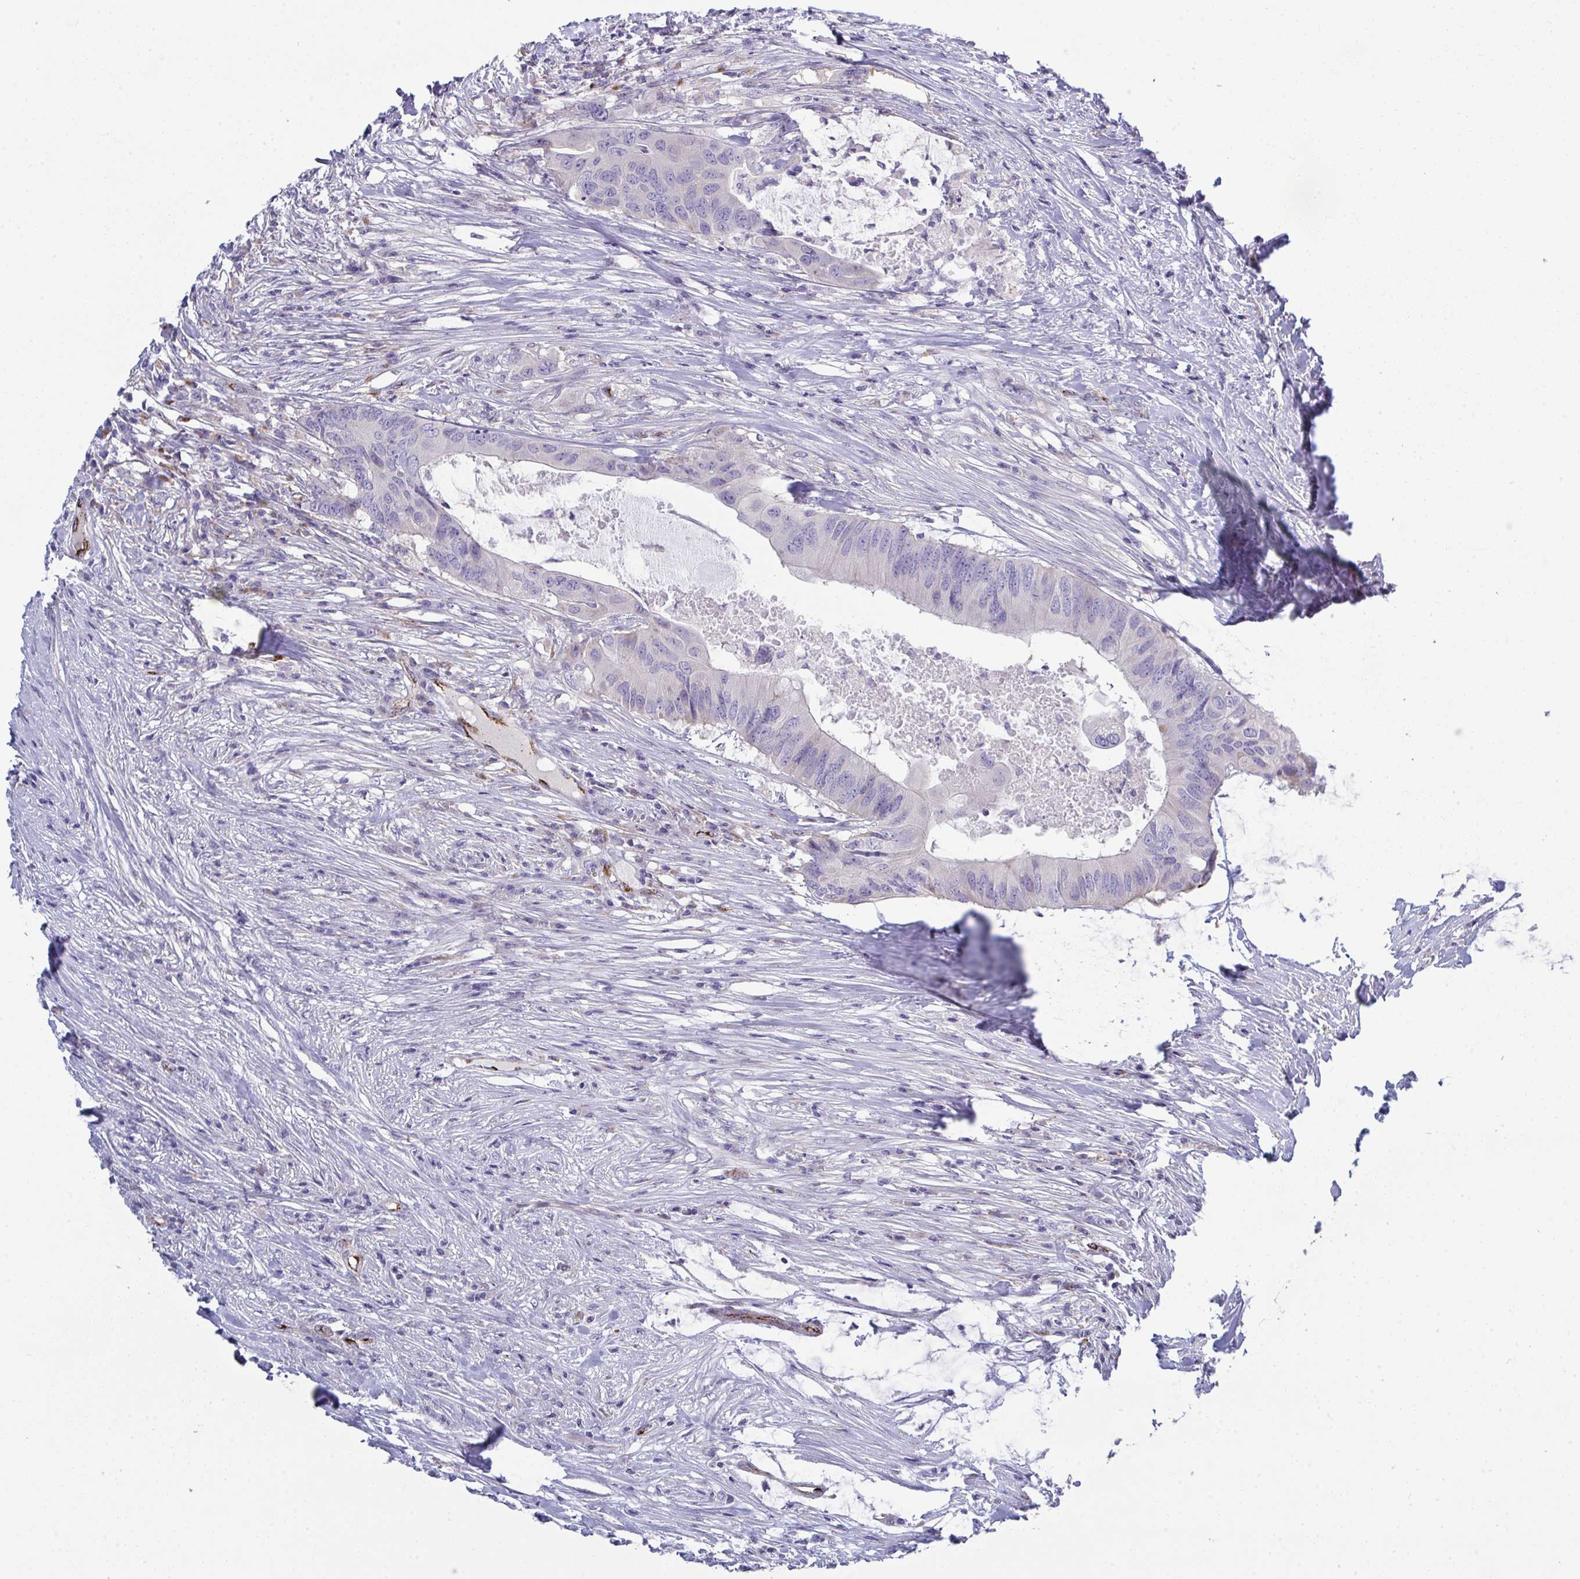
{"staining": {"intensity": "negative", "quantity": "none", "location": "none"}, "tissue": "colorectal cancer", "cell_type": "Tumor cells", "image_type": "cancer", "snomed": [{"axis": "morphology", "description": "Adenocarcinoma, NOS"}, {"axis": "topography", "description": "Colon"}], "caption": "This histopathology image is of colorectal adenocarcinoma stained with immunohistochemistry to label a protein in brown with the nuclei are counter-stained blue. There is no positivity in tumor cells. (DAB immunohistochemistry with hematoxylin counter stain).", "gene": "TOR1AIP2", "patient": {"sex": "male", "age": 71}}